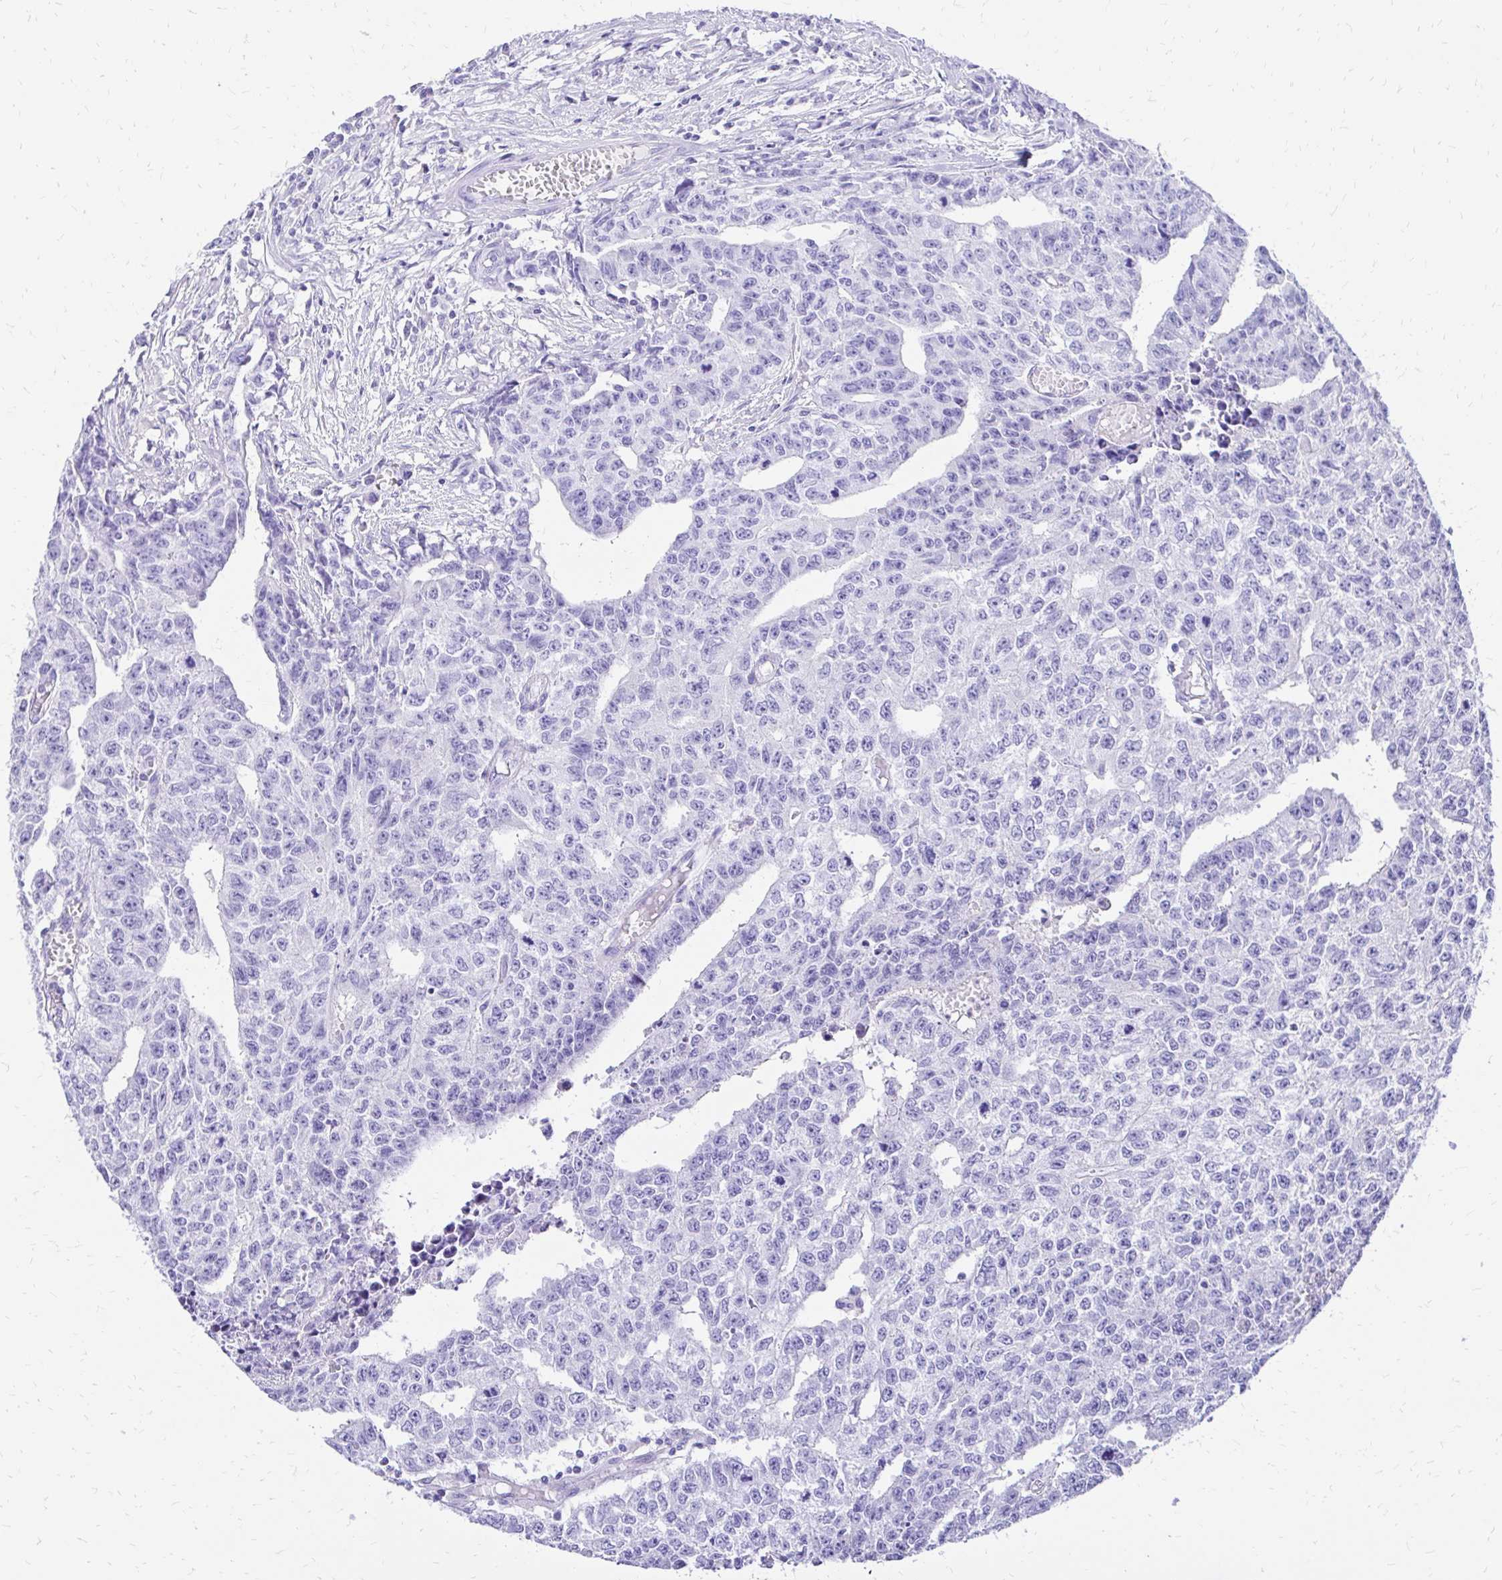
{"staining": {"intensity": "negative", "quantity": "none", "location": "none"}, "tissue": "testis cancer", "cell_type": "Tumor cells", "image_type": "cancer", "snomed": [{"axis": "morphology", "description": "Carcinoma, Embryonal, NOS"}, {"axis": "morphology", "description": "Teratoma, malignant, NOS"}, {"axis": "topography", "description": "Testis"}], "caption": "Protein analysis of testis cancer (embryonal carcinoma) shows no significant expression in tumor cells.", "gene": "S100G", "patient": {"sex": "male", "age": 24}}